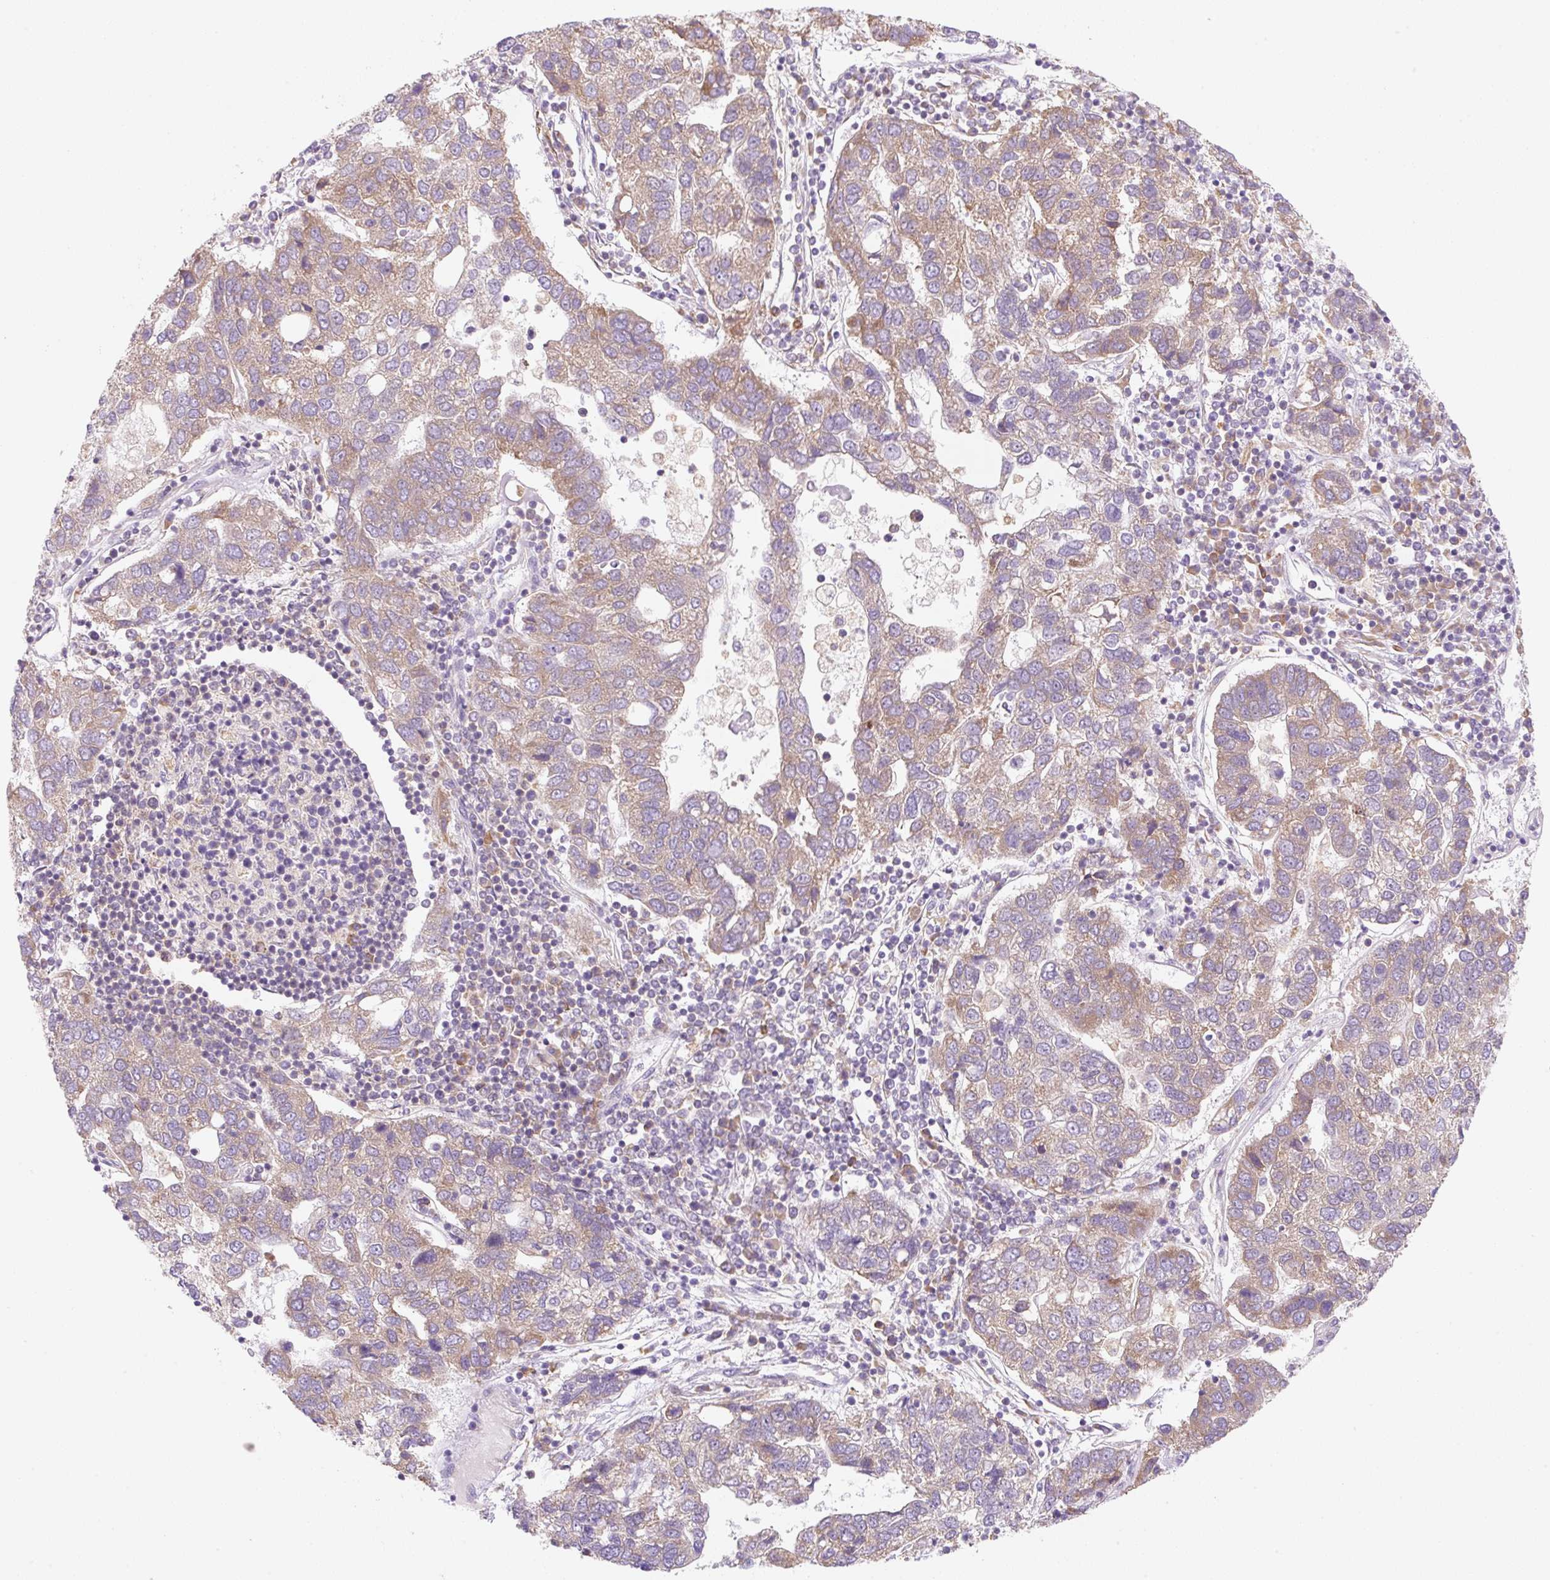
{"staining": {"intensity": "moderate", "quantity": ">75%", "location": "cytoplasmic/membranous"}, "tissue": "pancreatic cancer", "cell_type": "Tumor cells", "image_type": "cancer", "snomed": [{"axis": "morphology", "description": "Adenocarcinoma, NOS"}, {"axis": "topography", "description": "Pancreas"}], "caption": "Pancreatic cancer (adenocarcinoma) stained with immunohistochemistry (IHC) shows moderate cytoplasmic/membranous expression in approximately >75% of tumor cells. The staining is performed using DAB brown chromogen to label protein expression. The nuclei are counter-stained blue using hematoxylin.", "gene": "RPL18A", "patient": {"sex": "female", "age": 61}}